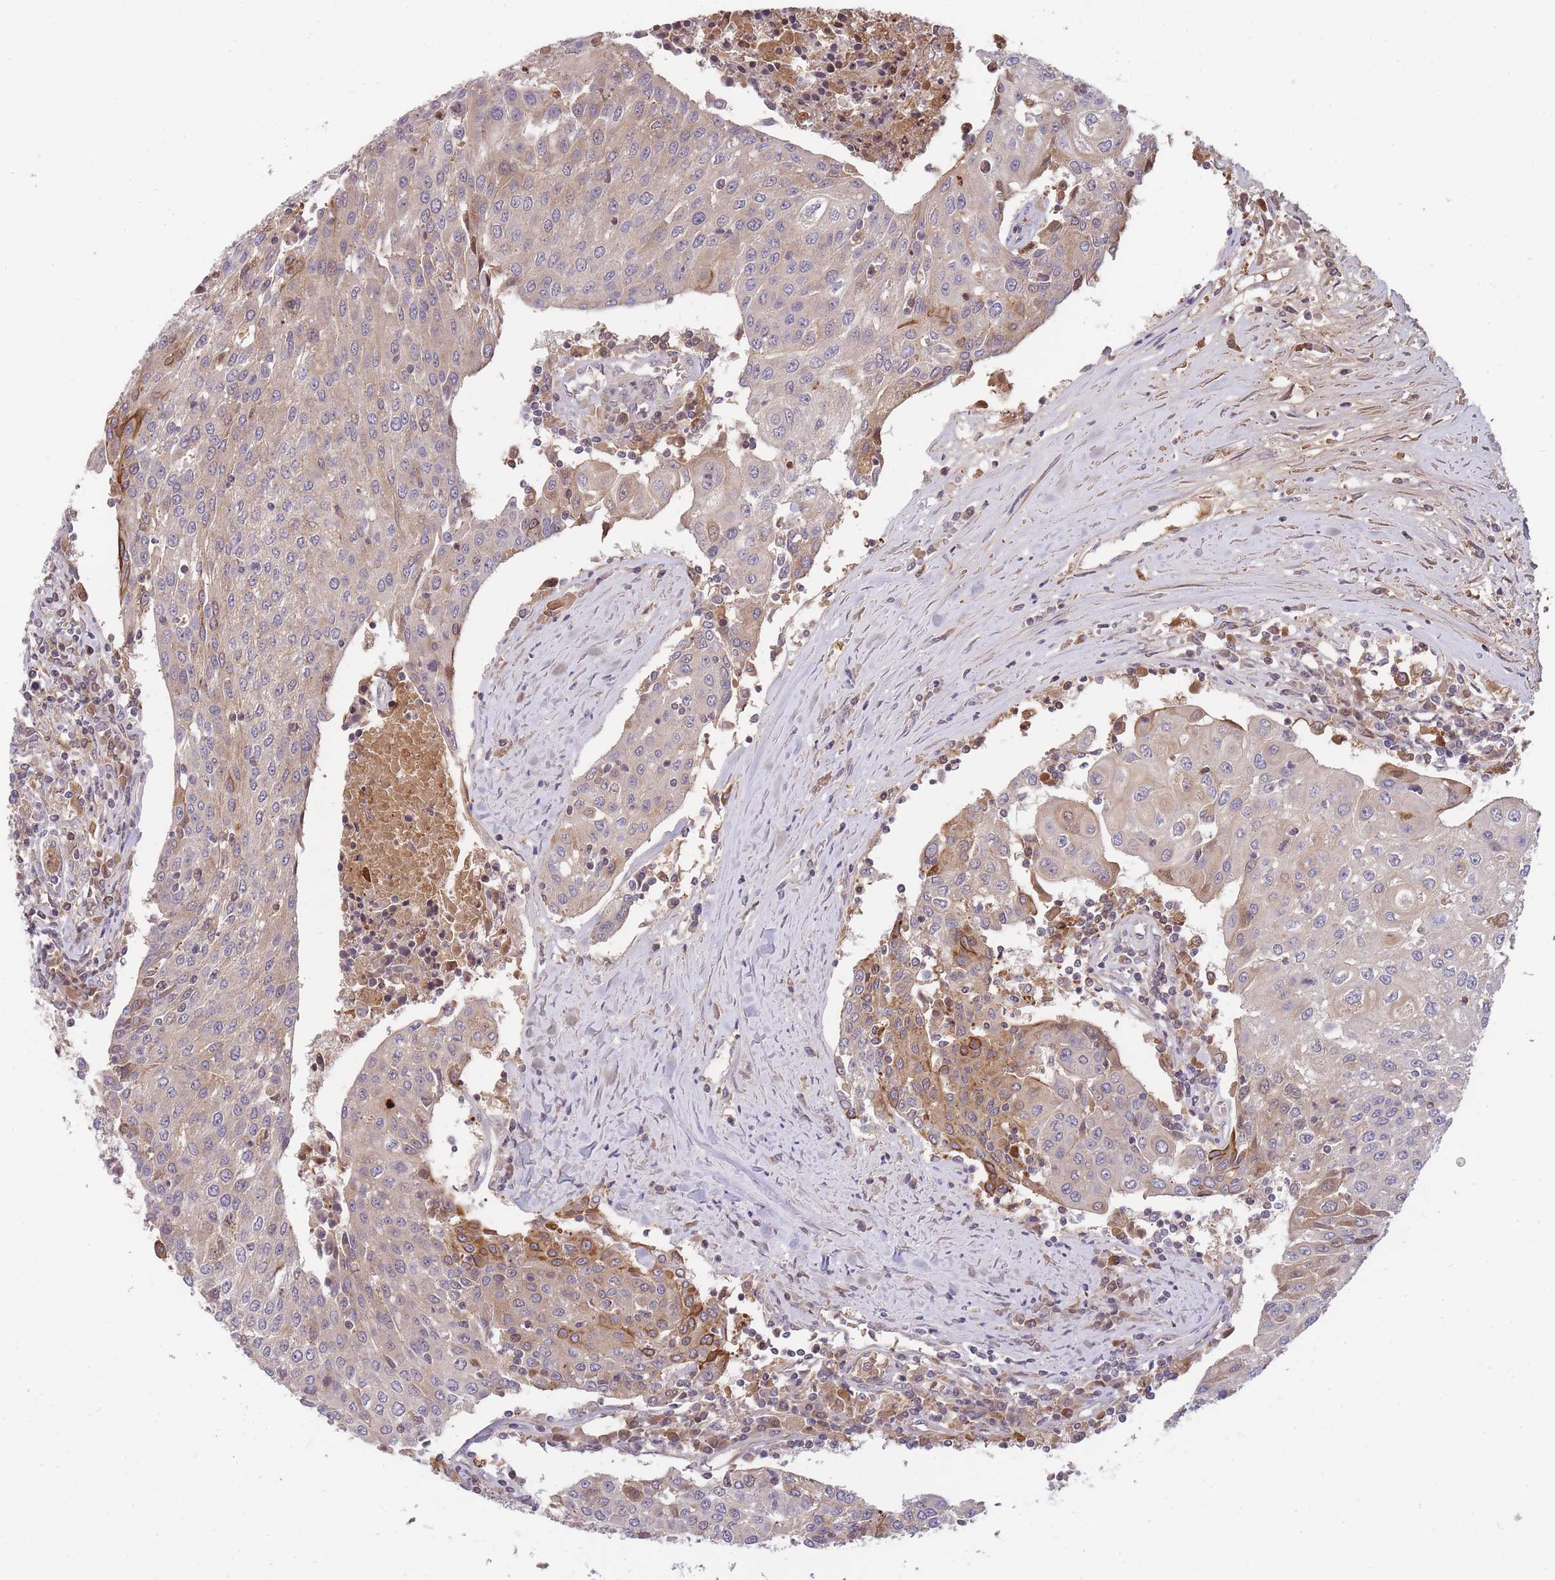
{"staining": {"intensity": "moderate", "quantity": "<25%", "location": "cytoplasmic/membranous"}, "tissue": "urothelial cancer", "cell_type": "Tumor cells", "image_type": "cancer", "snomed": [{"axis": "morphology", "description": "Urothelial carcinoma, High grade"}, {"axis": "topography", "description": "Urinary bladder"}], "caption": "Protein analysis of urothelial cancer tissue exhibits moderate cytoplasmic/membranous staining in approximately <25% of tumor cells.", "gene": "RALGDS", "patient": {"sex": "female", "age": 85}}